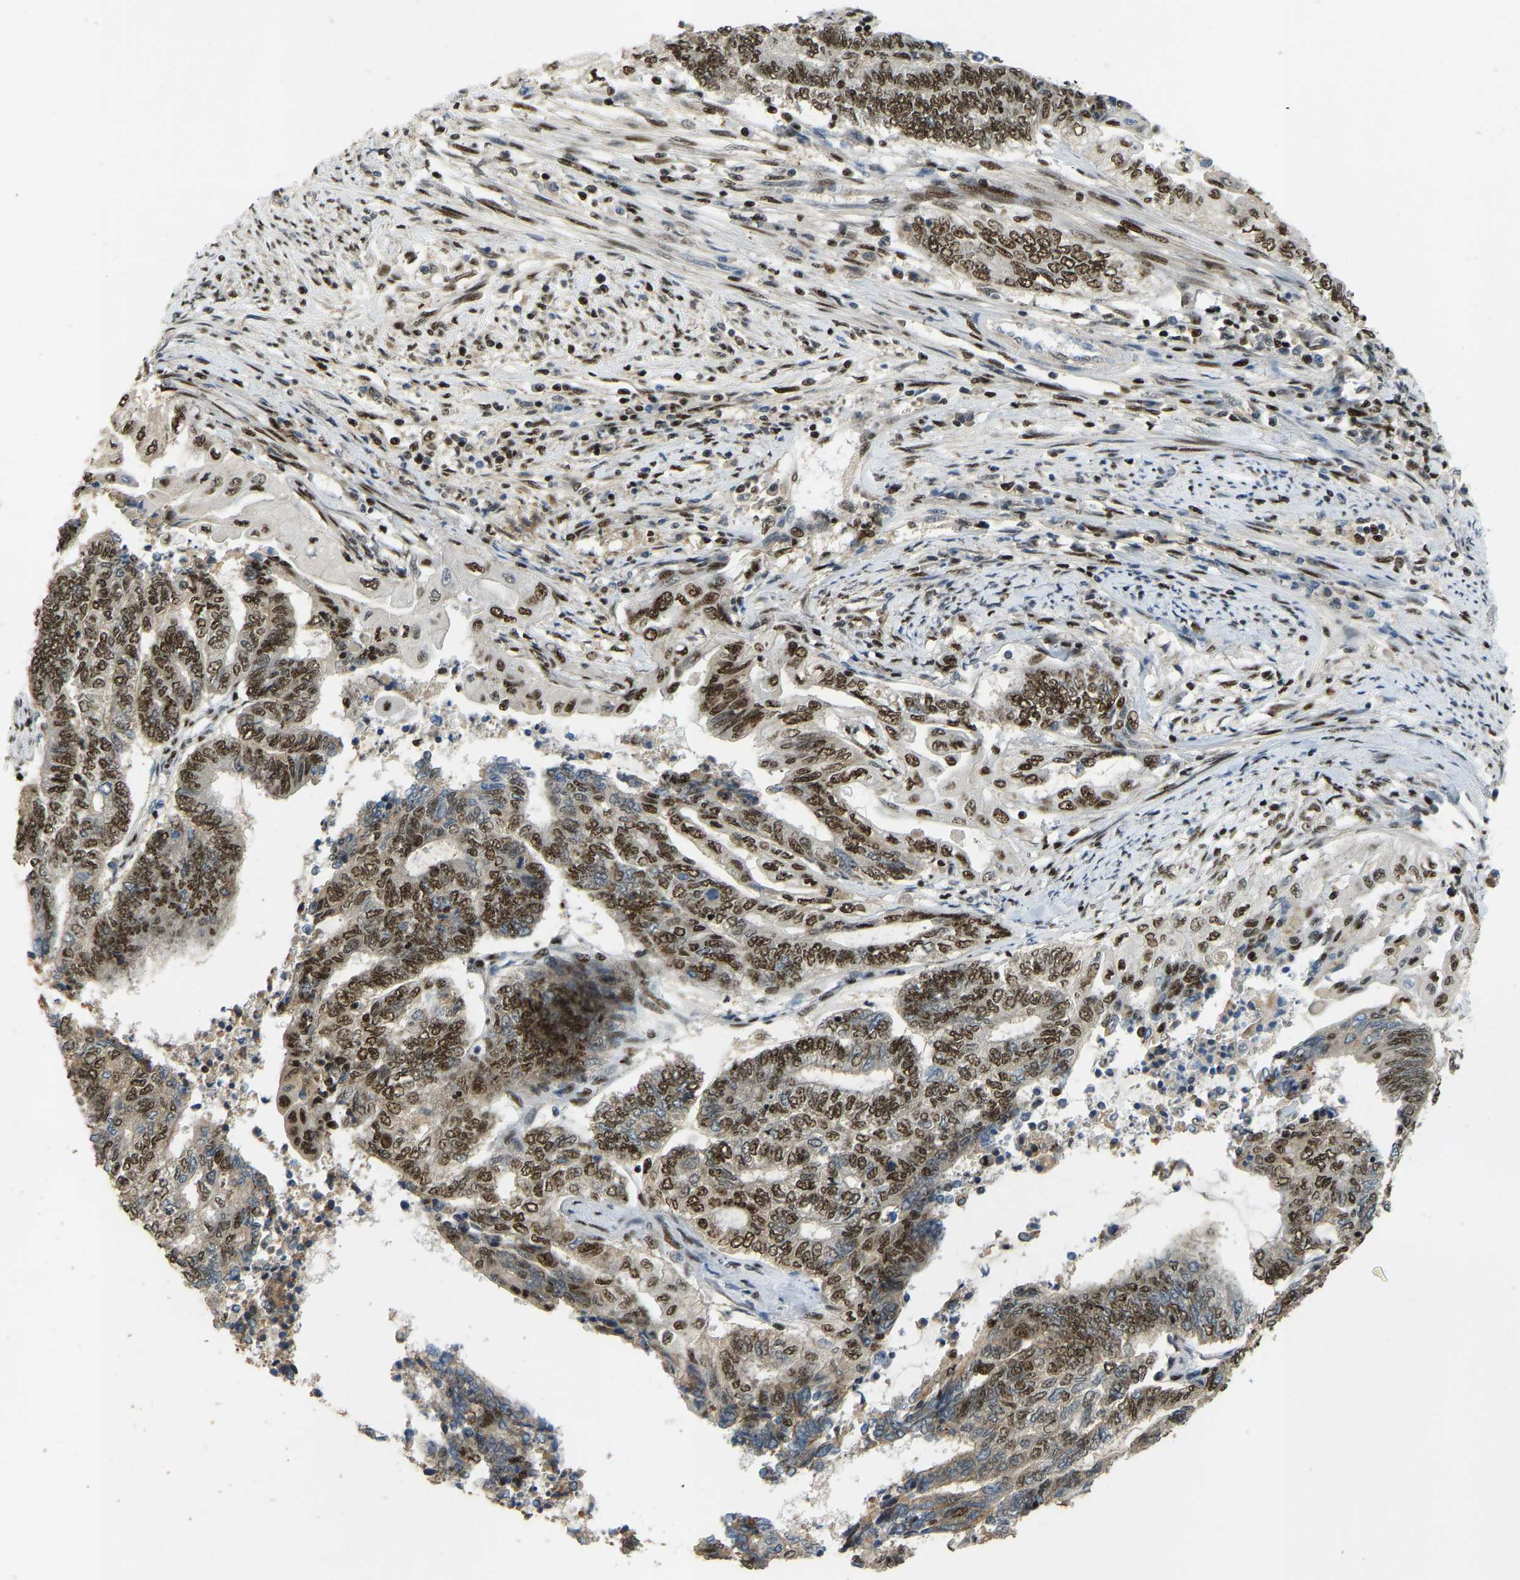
{"staining": {"intensity": "strong", "quantity": ">75%", "location": "nuclear"}, "tissue": "endometrial cancer", "cell_type": "Tumor cells", "image_type": "cancer", "snomed": [{"axis": "morphology", "description": "Adenocarcinoma, NOS"}, {"axis": "topography", "description": "Uterus"}, {"axis": "topography", "description": "Endometrium"}], "caption": "High-power microscopy captured an immunohistochemistry (IHC) histopathology image of adenocarcinoma (endometrial), revealing strong nuclear positivity in about >75% of tumor cells.", "gene": "FOXK1", "patient": {"sex": "female", "age": 70}}